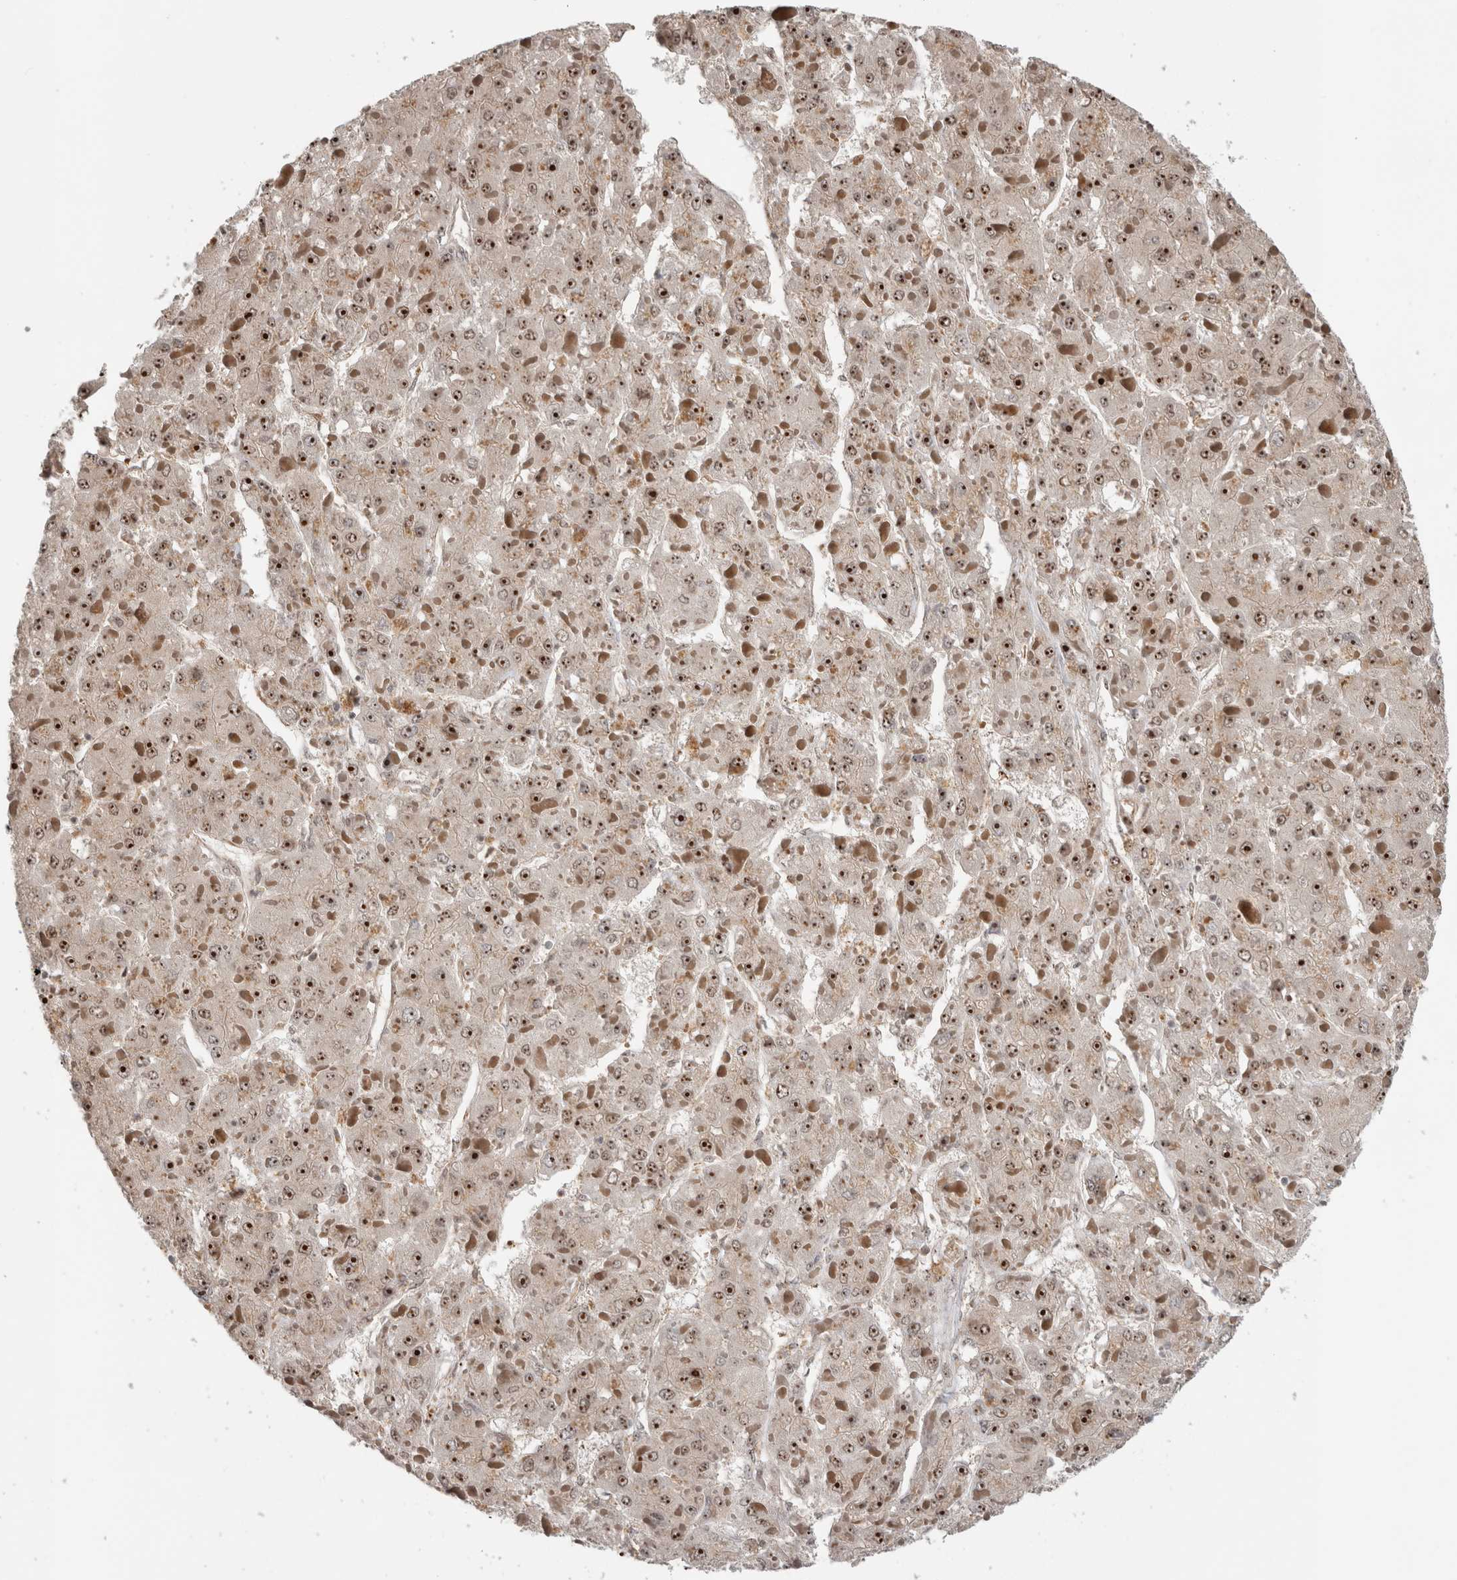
{"staining": {"intensity": "strong", "quantity": ">75%", "location": "nuclear"}, "tissue": "liver cancer", "cell_type": "Tumor cells", "image_type": "cancer", "snomed": [{"axis": "morphology", "description": "Carcinoma, Hepatocellular, NOS"}, {"axis": "topography", "description": "Liver"}], "caption": "Liver cancer (hepatocellular carcinoma) tissue demonstrates strong nuclear staining in approximately >75% of tumor cells, visualized by immunohistochemistry. The protein of interest is stained brown, and the nuclei are stained in blue (DAB IHC with brightfield microscopy, high magnification).", "gene": "WASF2", "patient": {"sex": "female", "age": 73}}